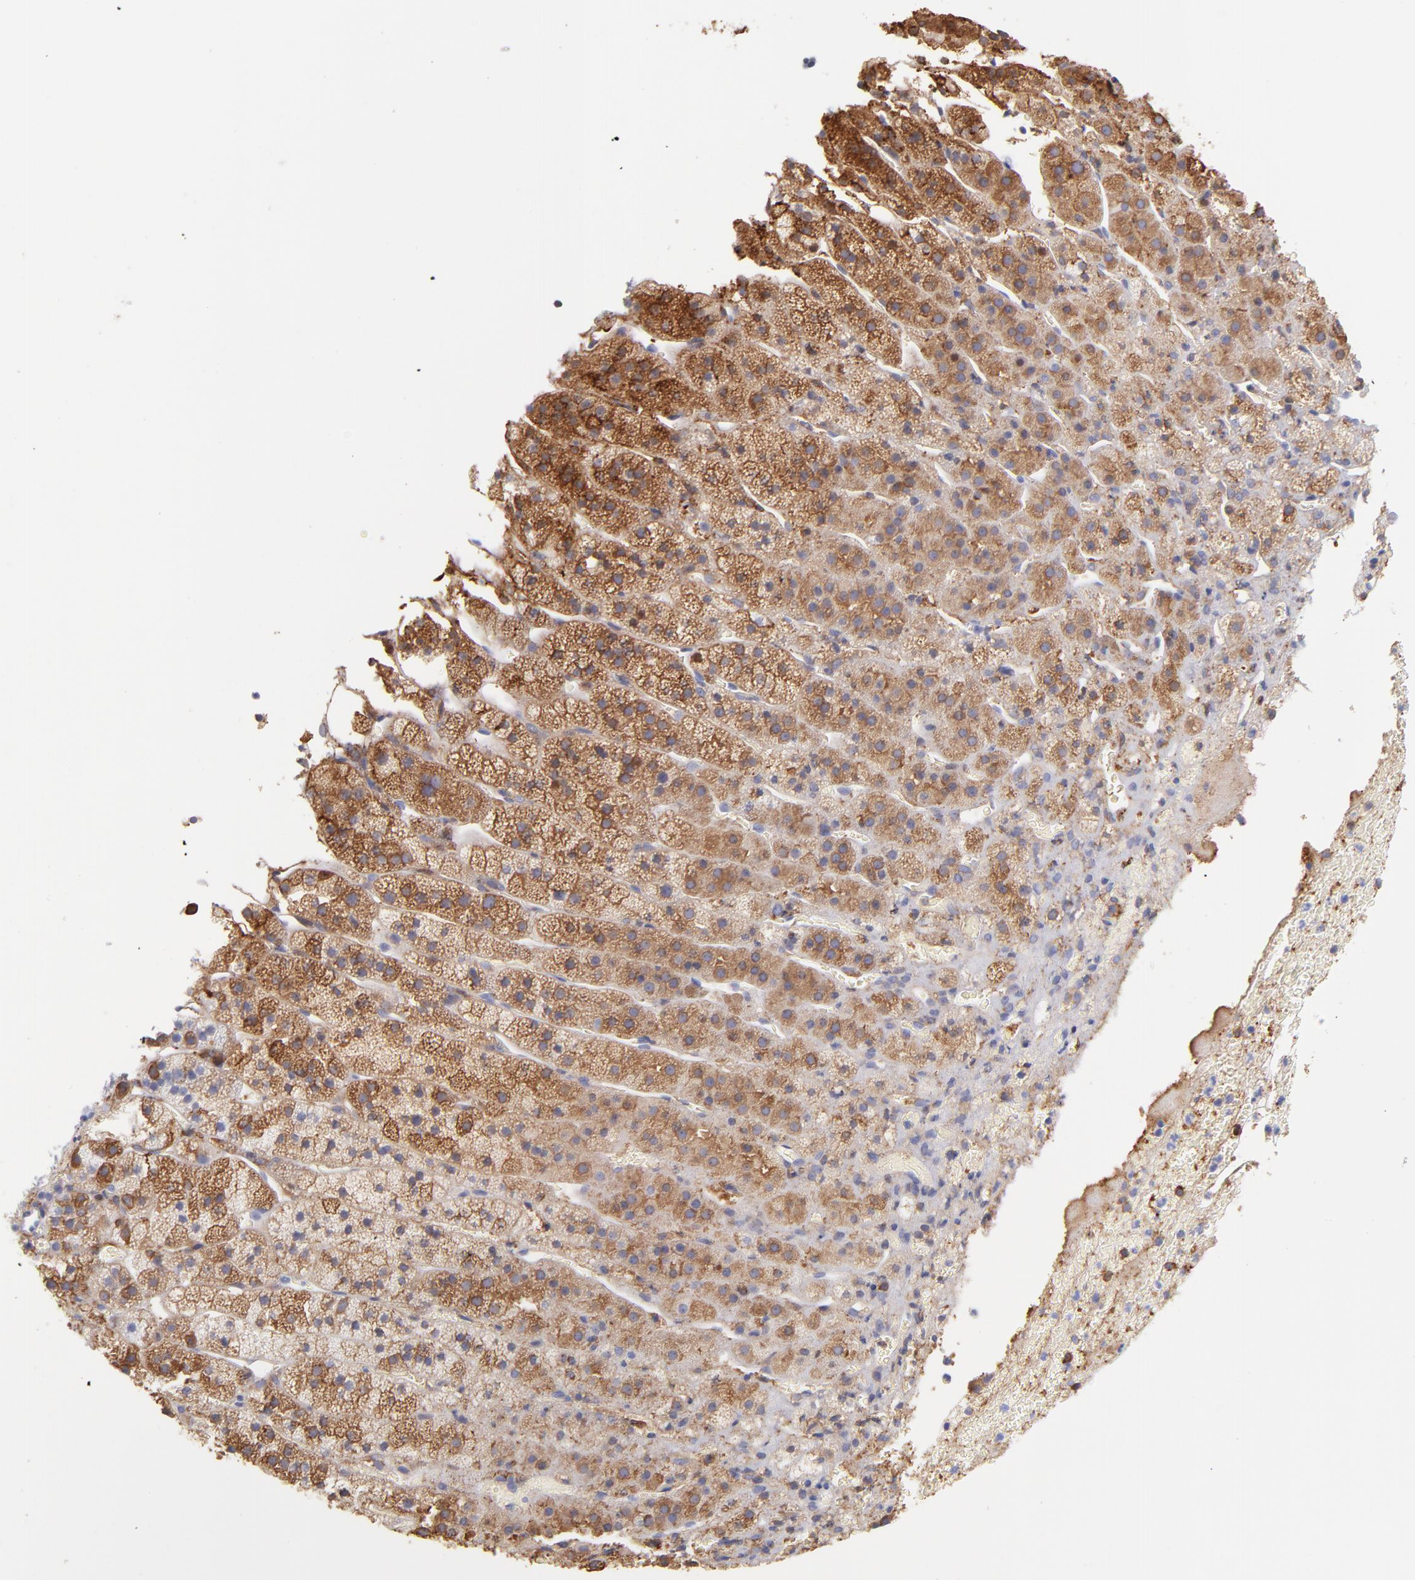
{"staining": {"intensity": "moderate", "quantity": "25%-75%", "location": "cytoplasmic/membranous"}, "tissue": "adrenal gland", "cell_type": "Glandular cells", "image_type": "normal", "snomed": [{"axis": "morphology", "description": "Normal tissue, NOS"}, {"axis": "topography", "description": "Adrenal gland"}], "caption": "IHC histopathology image of normal adrenal gland stained for a protein (brown), which demonstrates medium levels of moderate cytoplasmic/membranous positivity in about 25%-75% of glandular cells.", "gene": "PRKCA", "patient": {"sex": "female", "age": 44}}